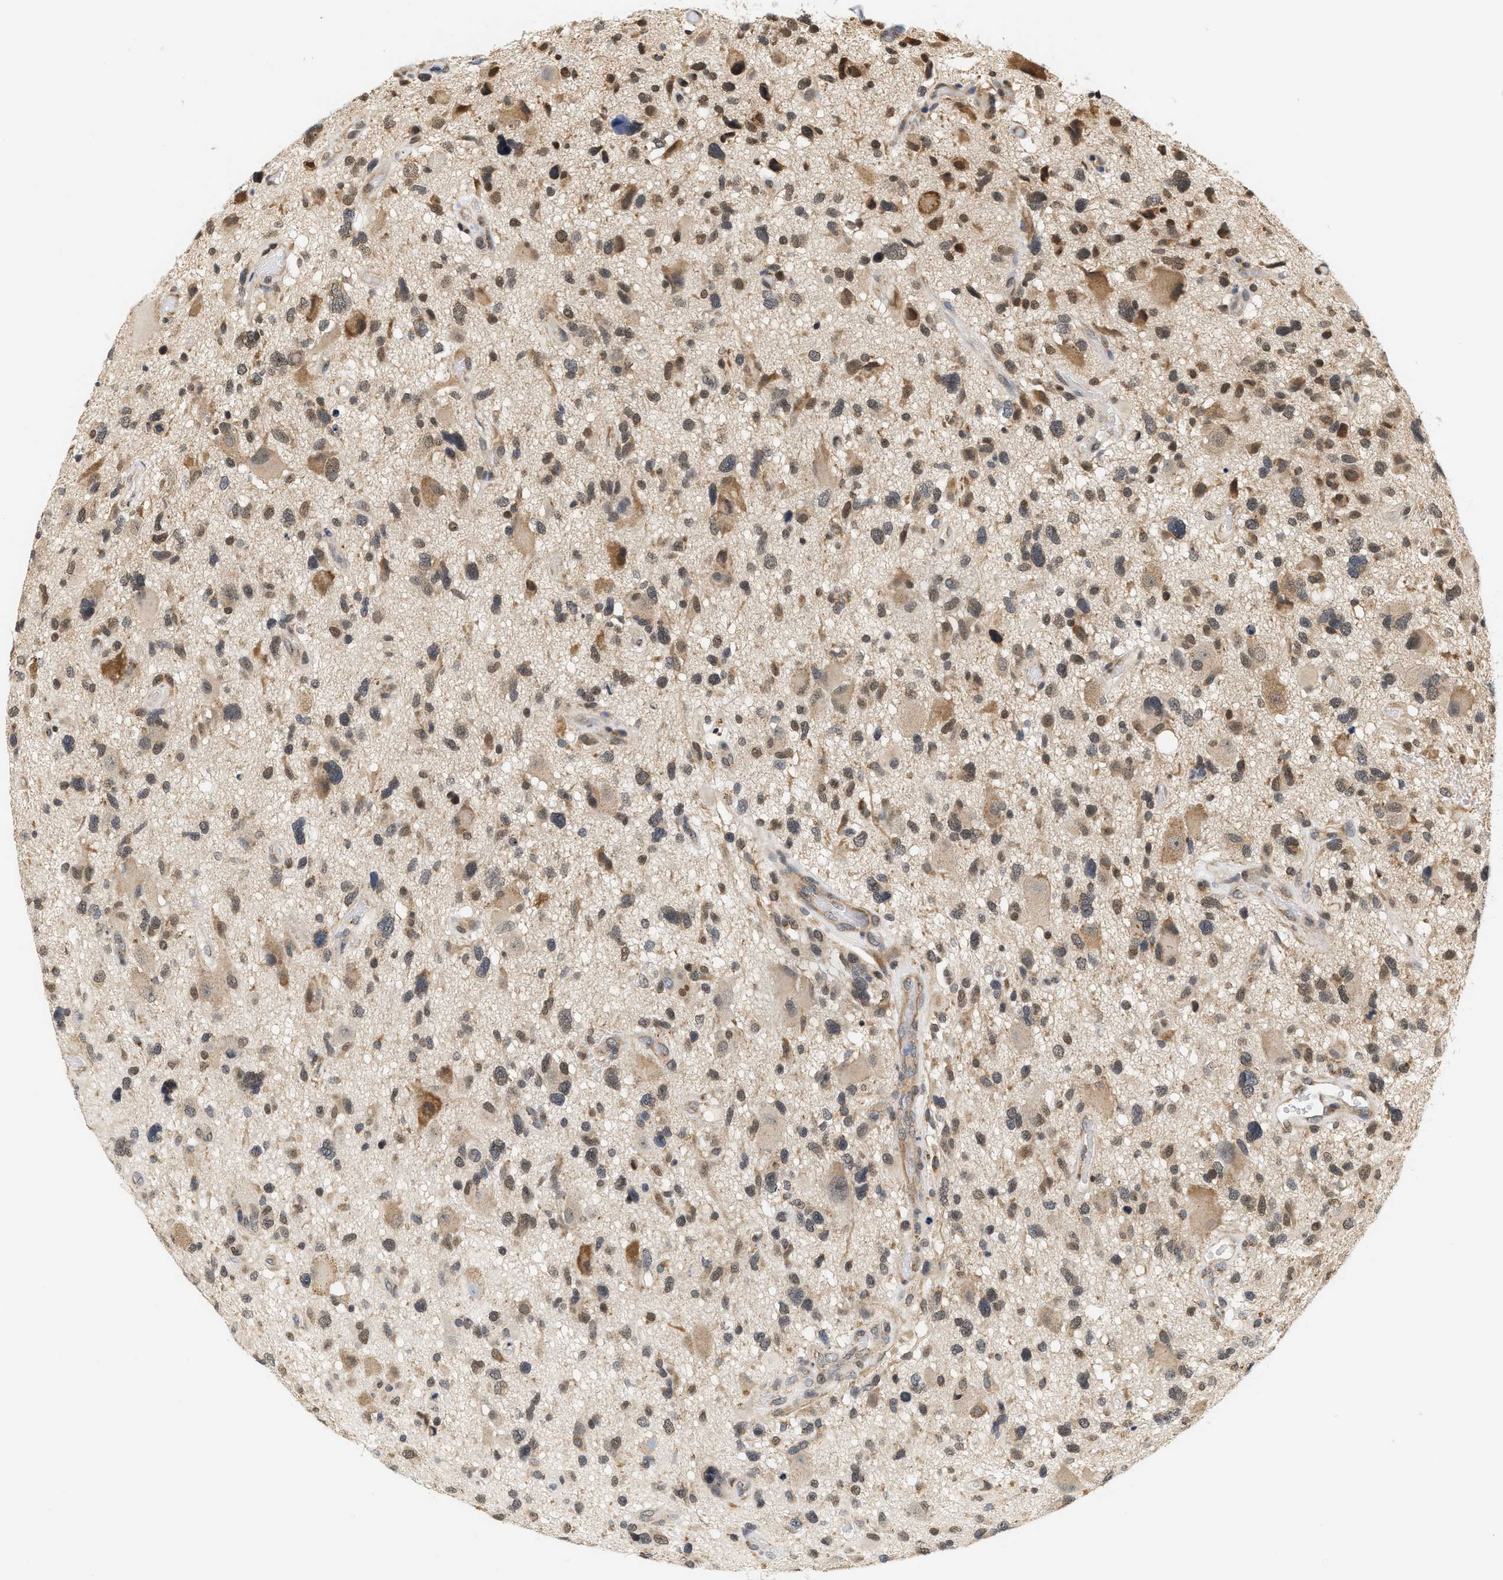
{"staining": {"intensity": "moderate", "quantity": ">75%", "location": "cytoplasmic/membranous,nuclear"}, "tissue": "glioma", "cell_type": "Tumor cells", "image_type": "cancer", "snomed": [{"axis": "morphology", "description": "Glioma, malignant, High grade"}, {"axis": "topography", "description": "Brain"}], "caption": "A brown stain shows moderate cytoplasmic/membranous and nuclear expression of a protein in high-grade glioma (malignant) tumor cells.", "gene": "GIGYF1", "patient": {"sex": "male", "age": 33}}